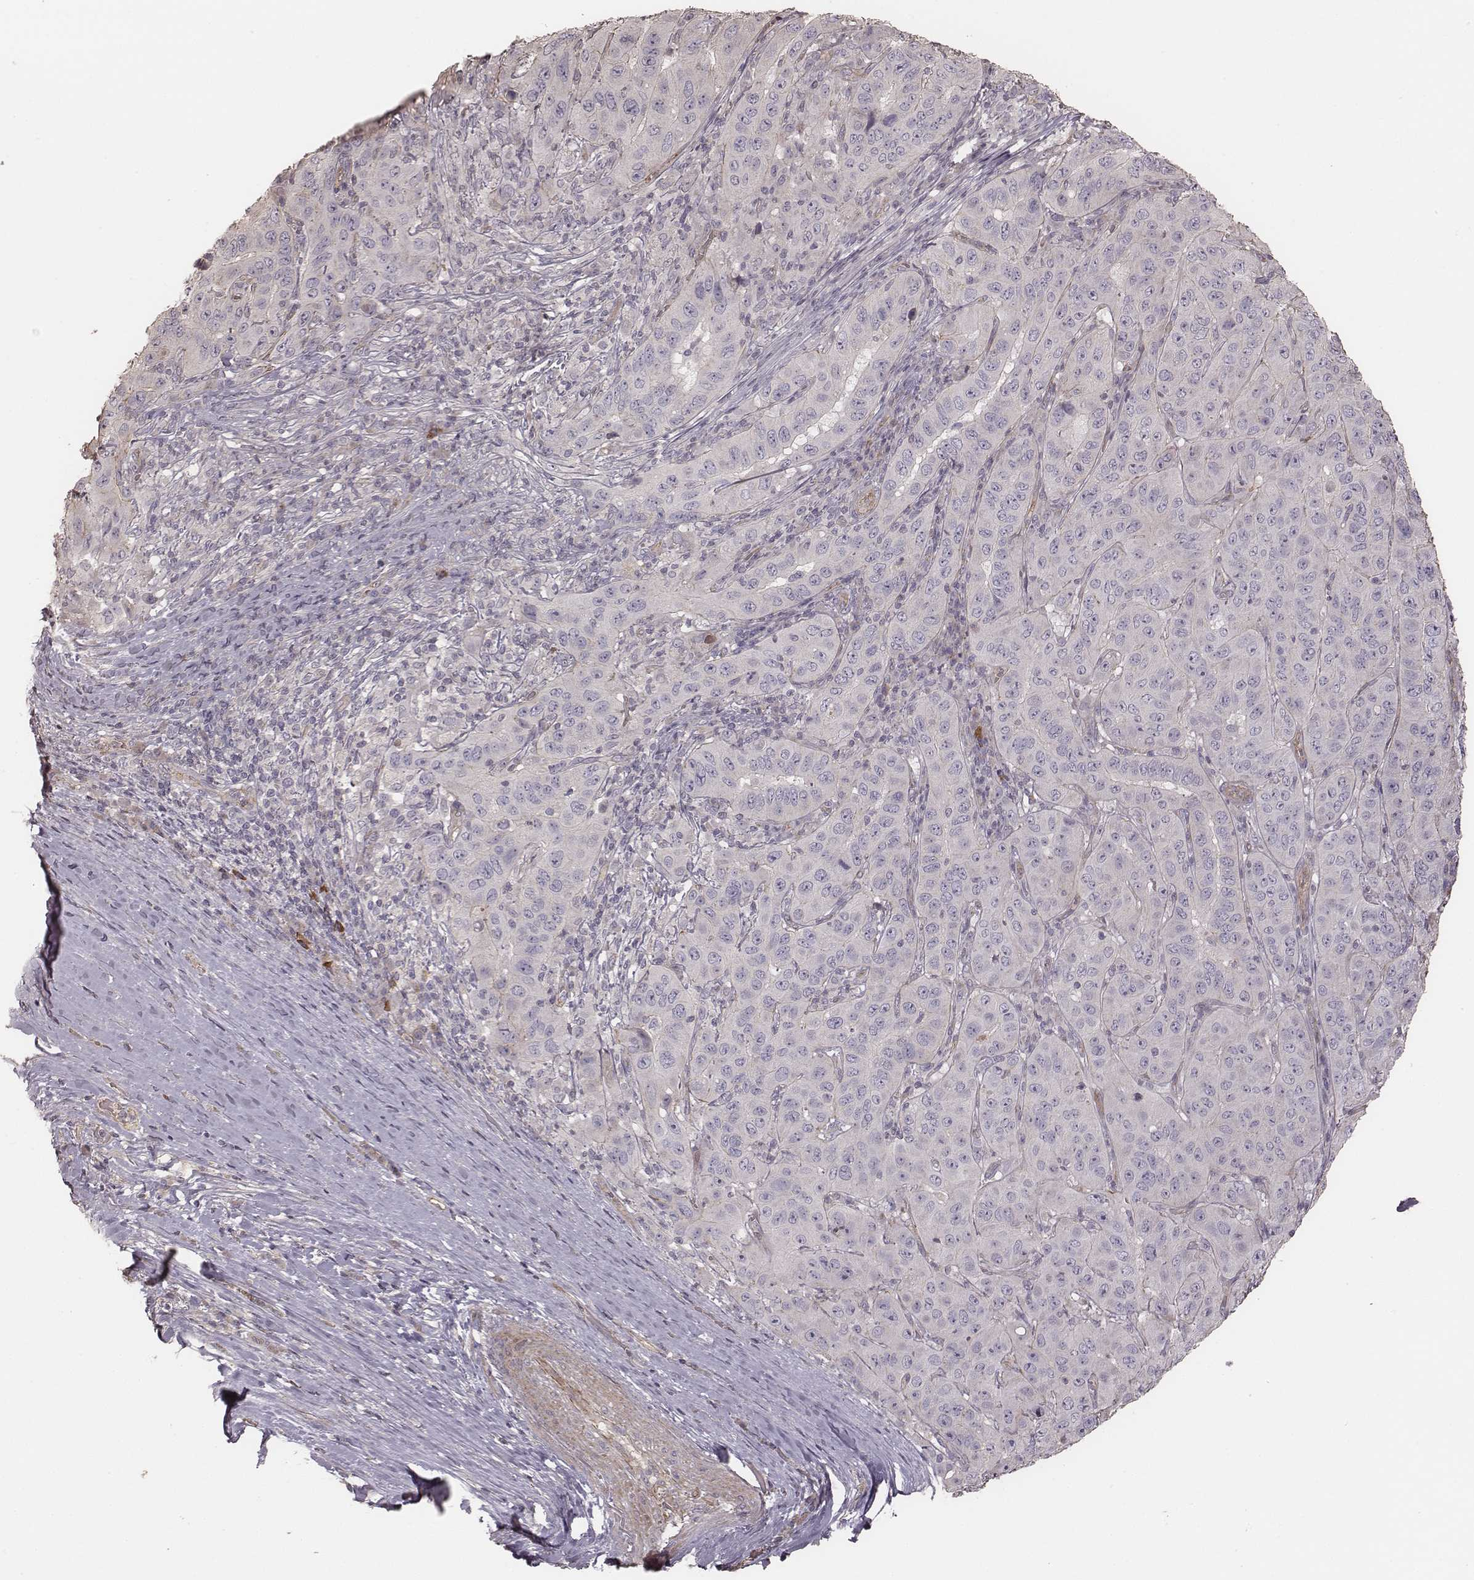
{"staining": {"intensity": "negative", "quantity": "none", "location": "none"}, "tissue": "pancreatic cancer", "cell_type": "Tumor cells", "image_type": "cancer", "snomed": [{"axis": "morphology", "description": "Adenocarcinoma, NOS"}, {"axis": "topography", "description": "Pancreas"}], "caption": "High magnification brightfield microscopy of pancreatic cancer stained with DAB (3,3'-diaminobenzidine) (brown) and counterstained with hematoxylin (blue): tumor cells show no significant staining.", "gene": "OTOGL", "patient": {"sex": "male", "age": 63}}